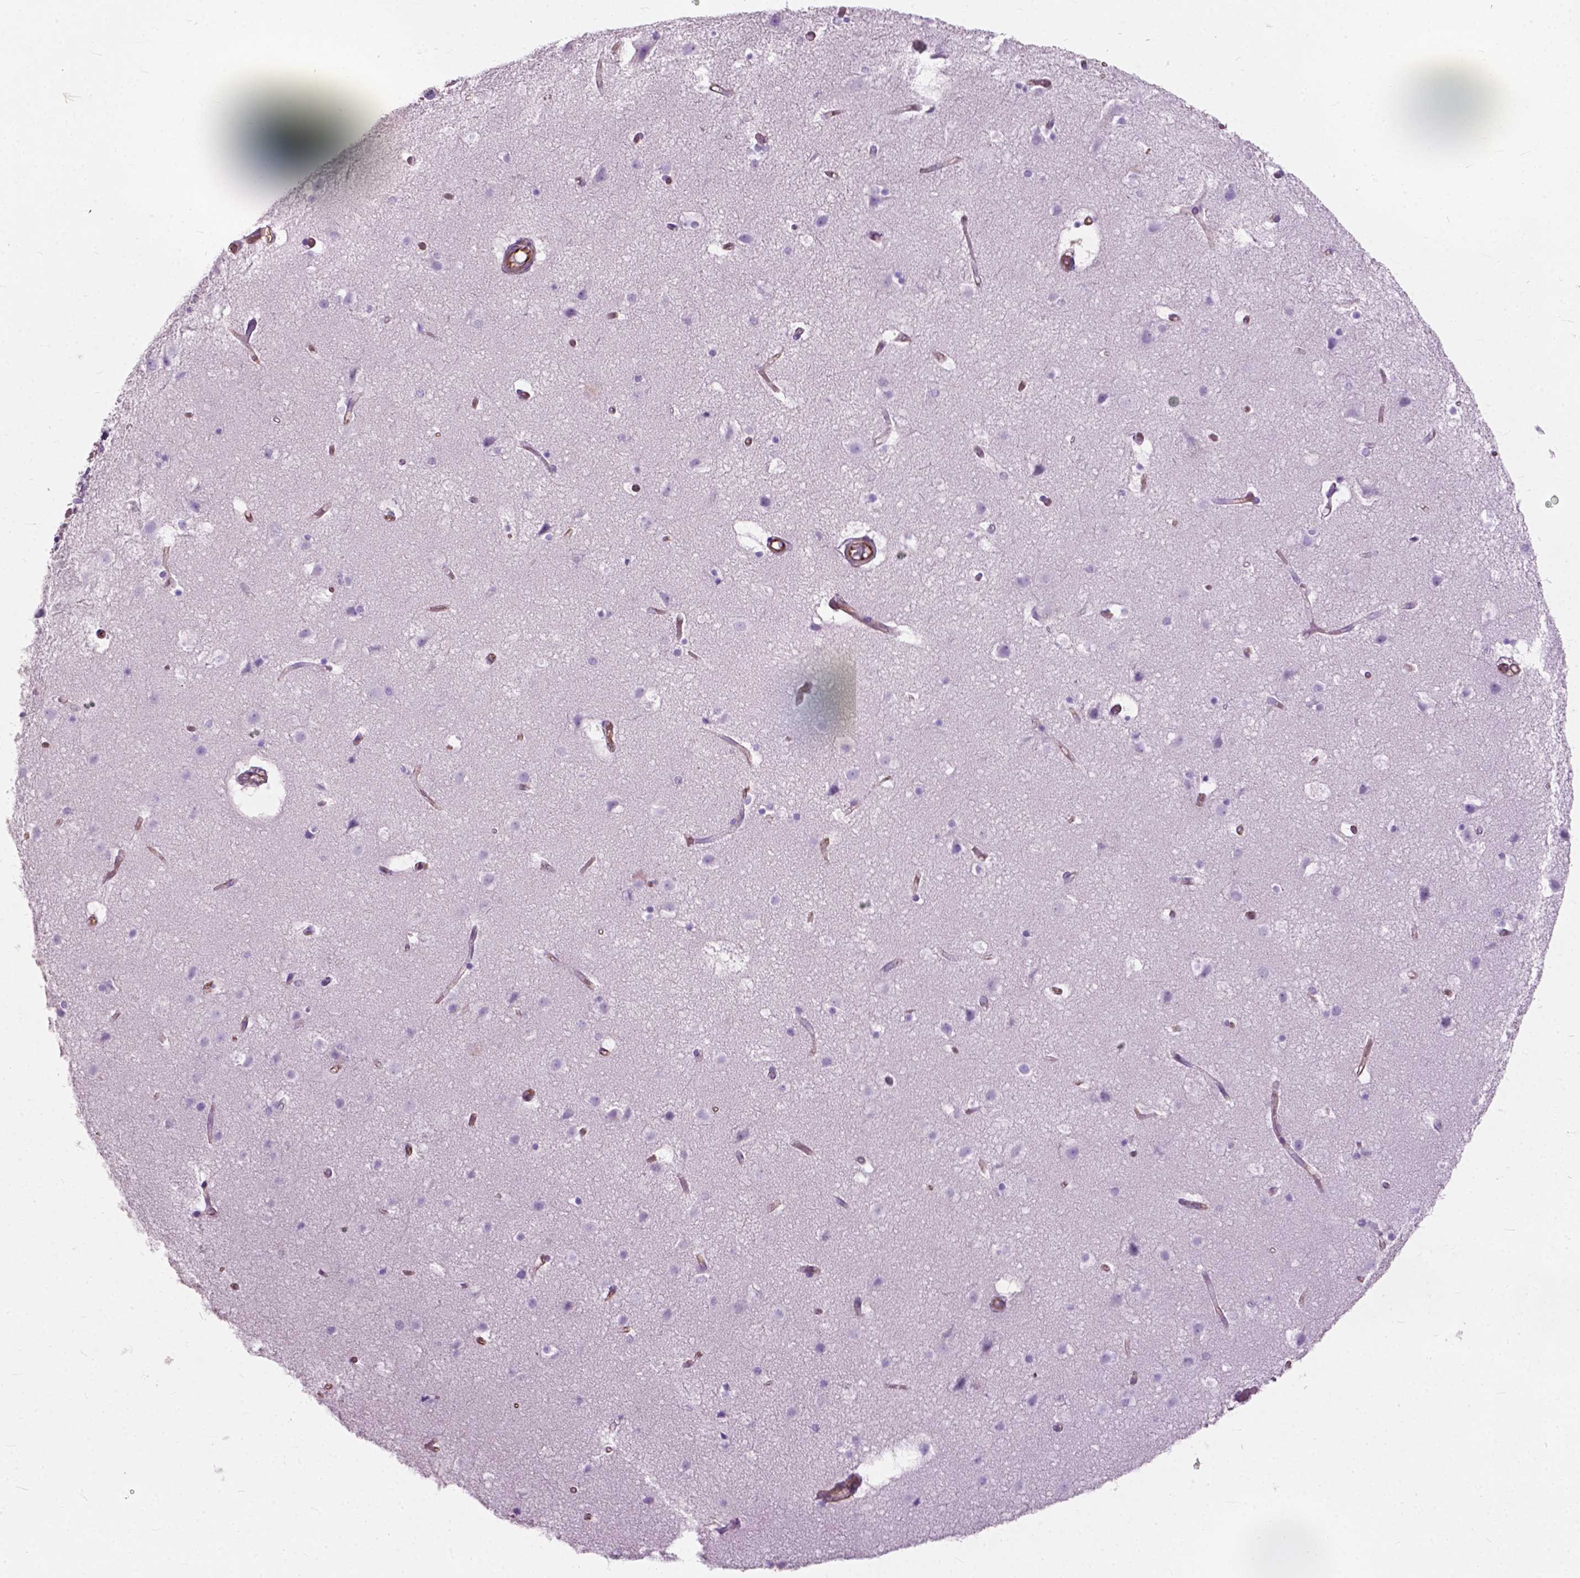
{"staining": {"intensity": "moderate", "quantity": "25%-75%", "location": "cytoplasmic/membranous"}, "tissue": "cerebral cortex", "cell_type": "Endothelial cells", "image_type": "normal", "snomed": [{"axis": "morphology", "description": "Normal tissue, NOS"}, {"axis": "topography", "description": "Cerebral cortex"}], "caption": "Immunohistochemistry (IHC) photomicrograph of benign cerebral cortex: human cerebral cortex stained using immunohistochemistry exhibits medium levels of moderate protein expression localized specifically in the cytoplasmic/membranous of endothelial cells, appearing as a cytoplasmic/membranous brown color.", "gene": "AMOT", "patient": {"sex": "female", "age": 52}}